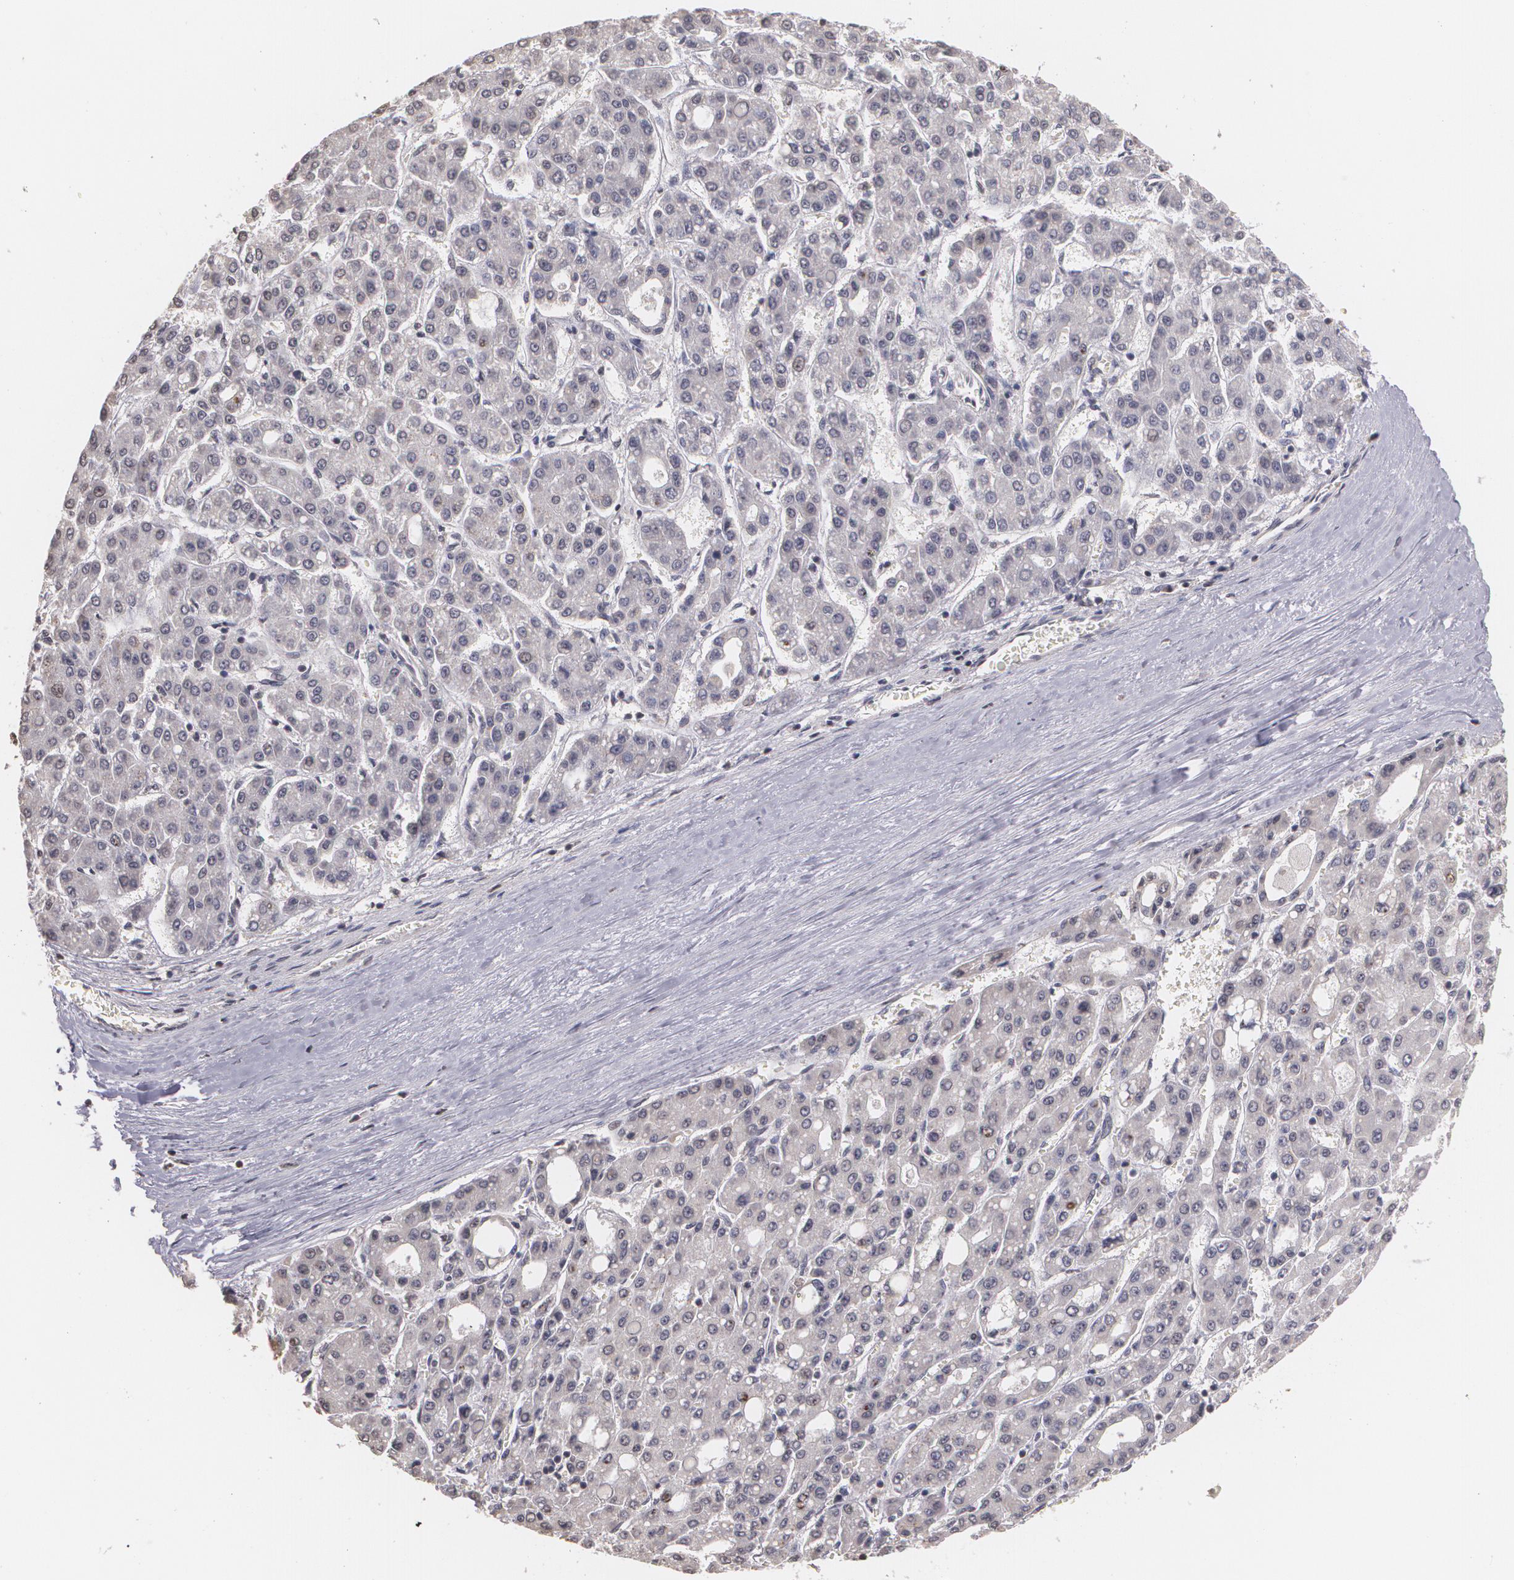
{"staining": {"intensity": "negative", "quantity": "none", "location": "none"}, "tissue": "liver cancer", "cell_type": "Tumor cells", "image_type": "cancer", "snomed": [{"axis": "morphology", "description": "Carcinoma, Hepatocellular, NOS"}, {"axis": "topography", "description": "Liver"}], "caption": "A high-resolution photomicrograph shows immunohistochemistry (IHC) staining of liver hepatocellular carcinoma, which exhibits no significant positivity in tumor cells.", "gene": "THRB", "patient": {"sex": "male", "age": 69}}